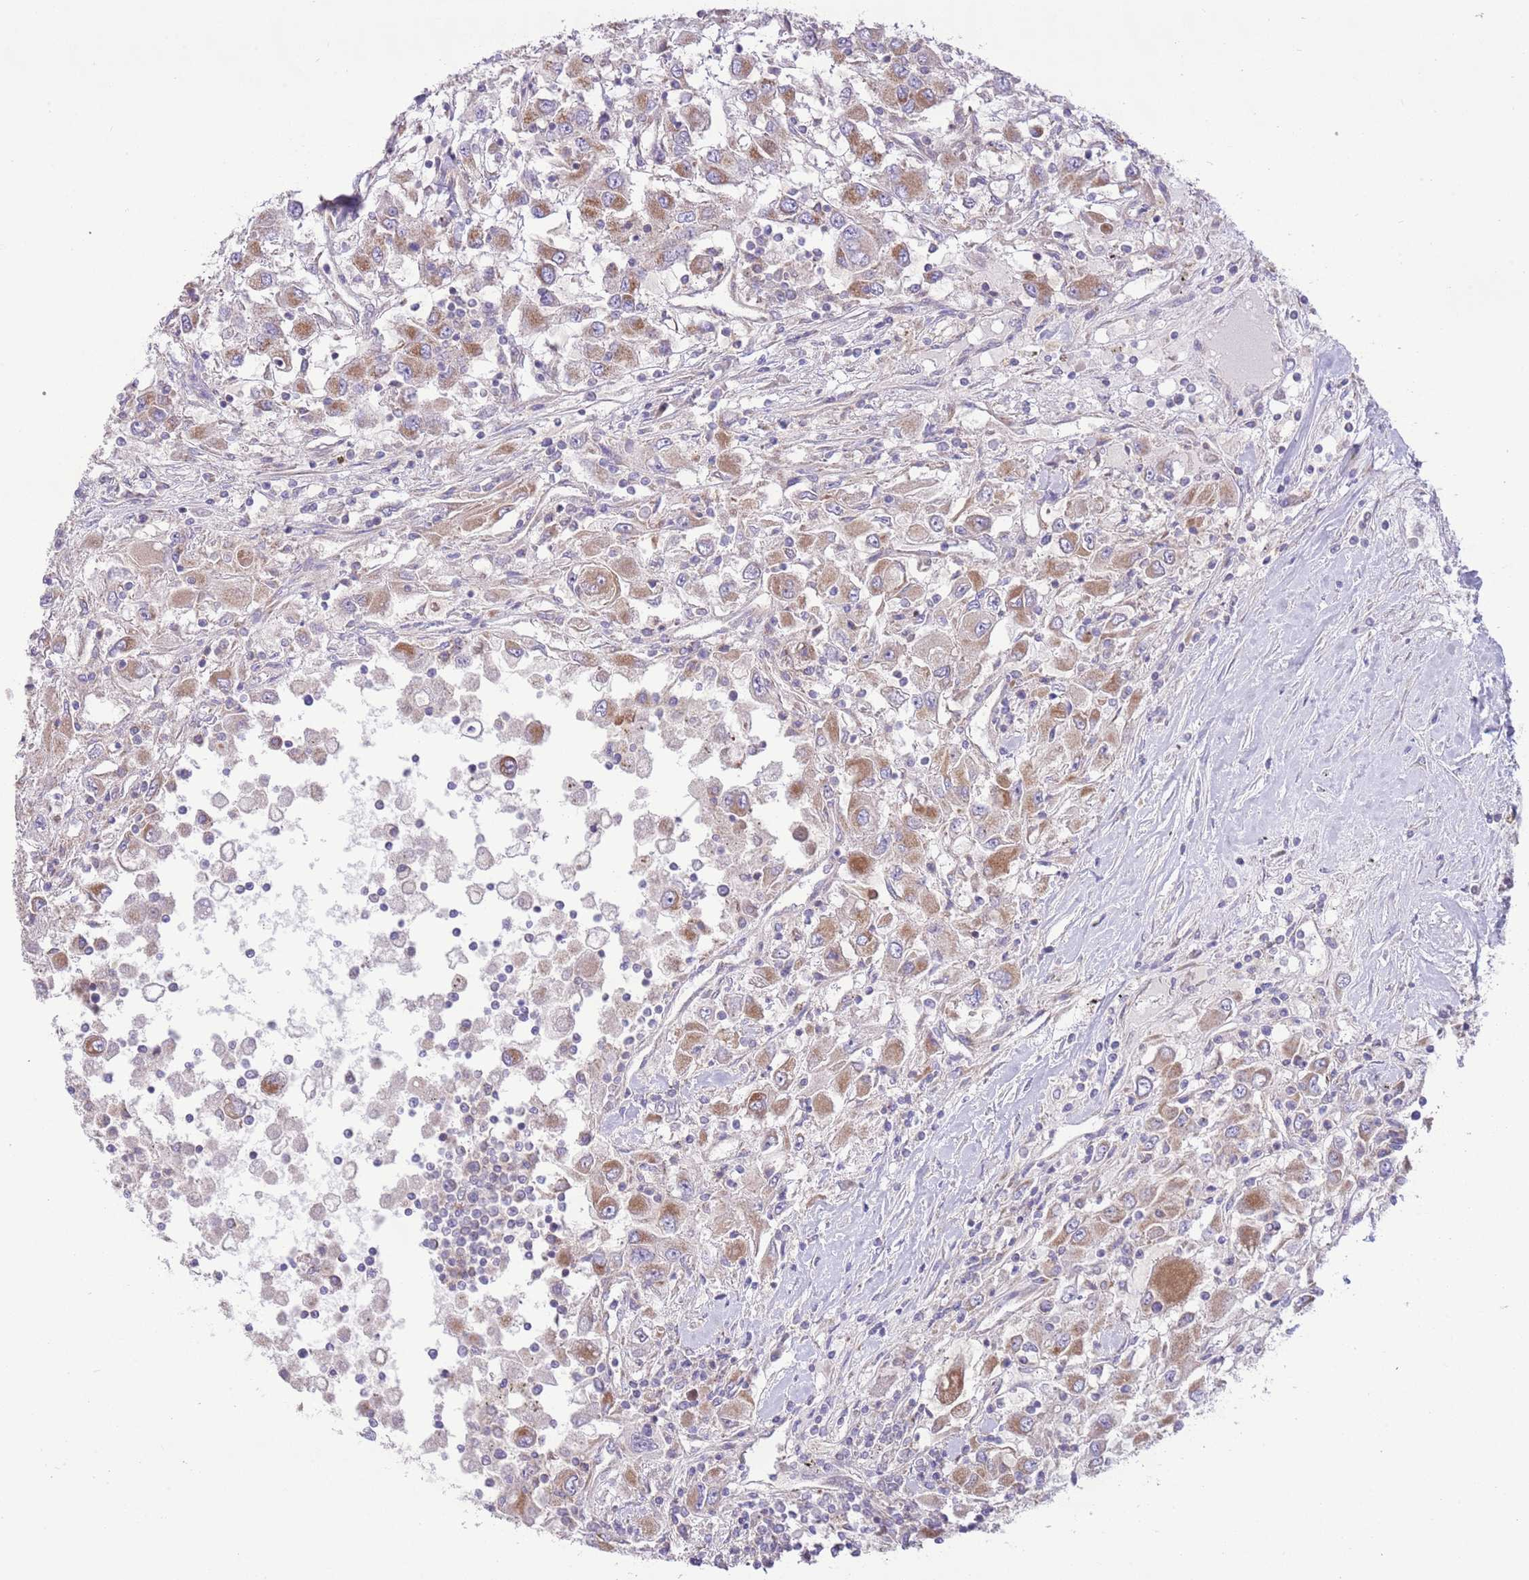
{"staining": {"intensity": "moderate", "quantity": "25%-75%", "location": "cytoplasmic/membranous"}, "tissue": "renal cancer", "cell_type": "Tumor cells", "image_type": "cancer", "snomed": [{"axis": "morphology", "description": "Adenocarcinoma, NOS"}, {"axis": "topography", "description": "Kidney"}], "caption": "Tumor cells reveal medium levels of moderate cytoplasmic/membranous positivity in approximately 25%-75% of cells in renal cancer.", "gene": "TOMM5", "patient": {"sex": "female", "age": 67}}